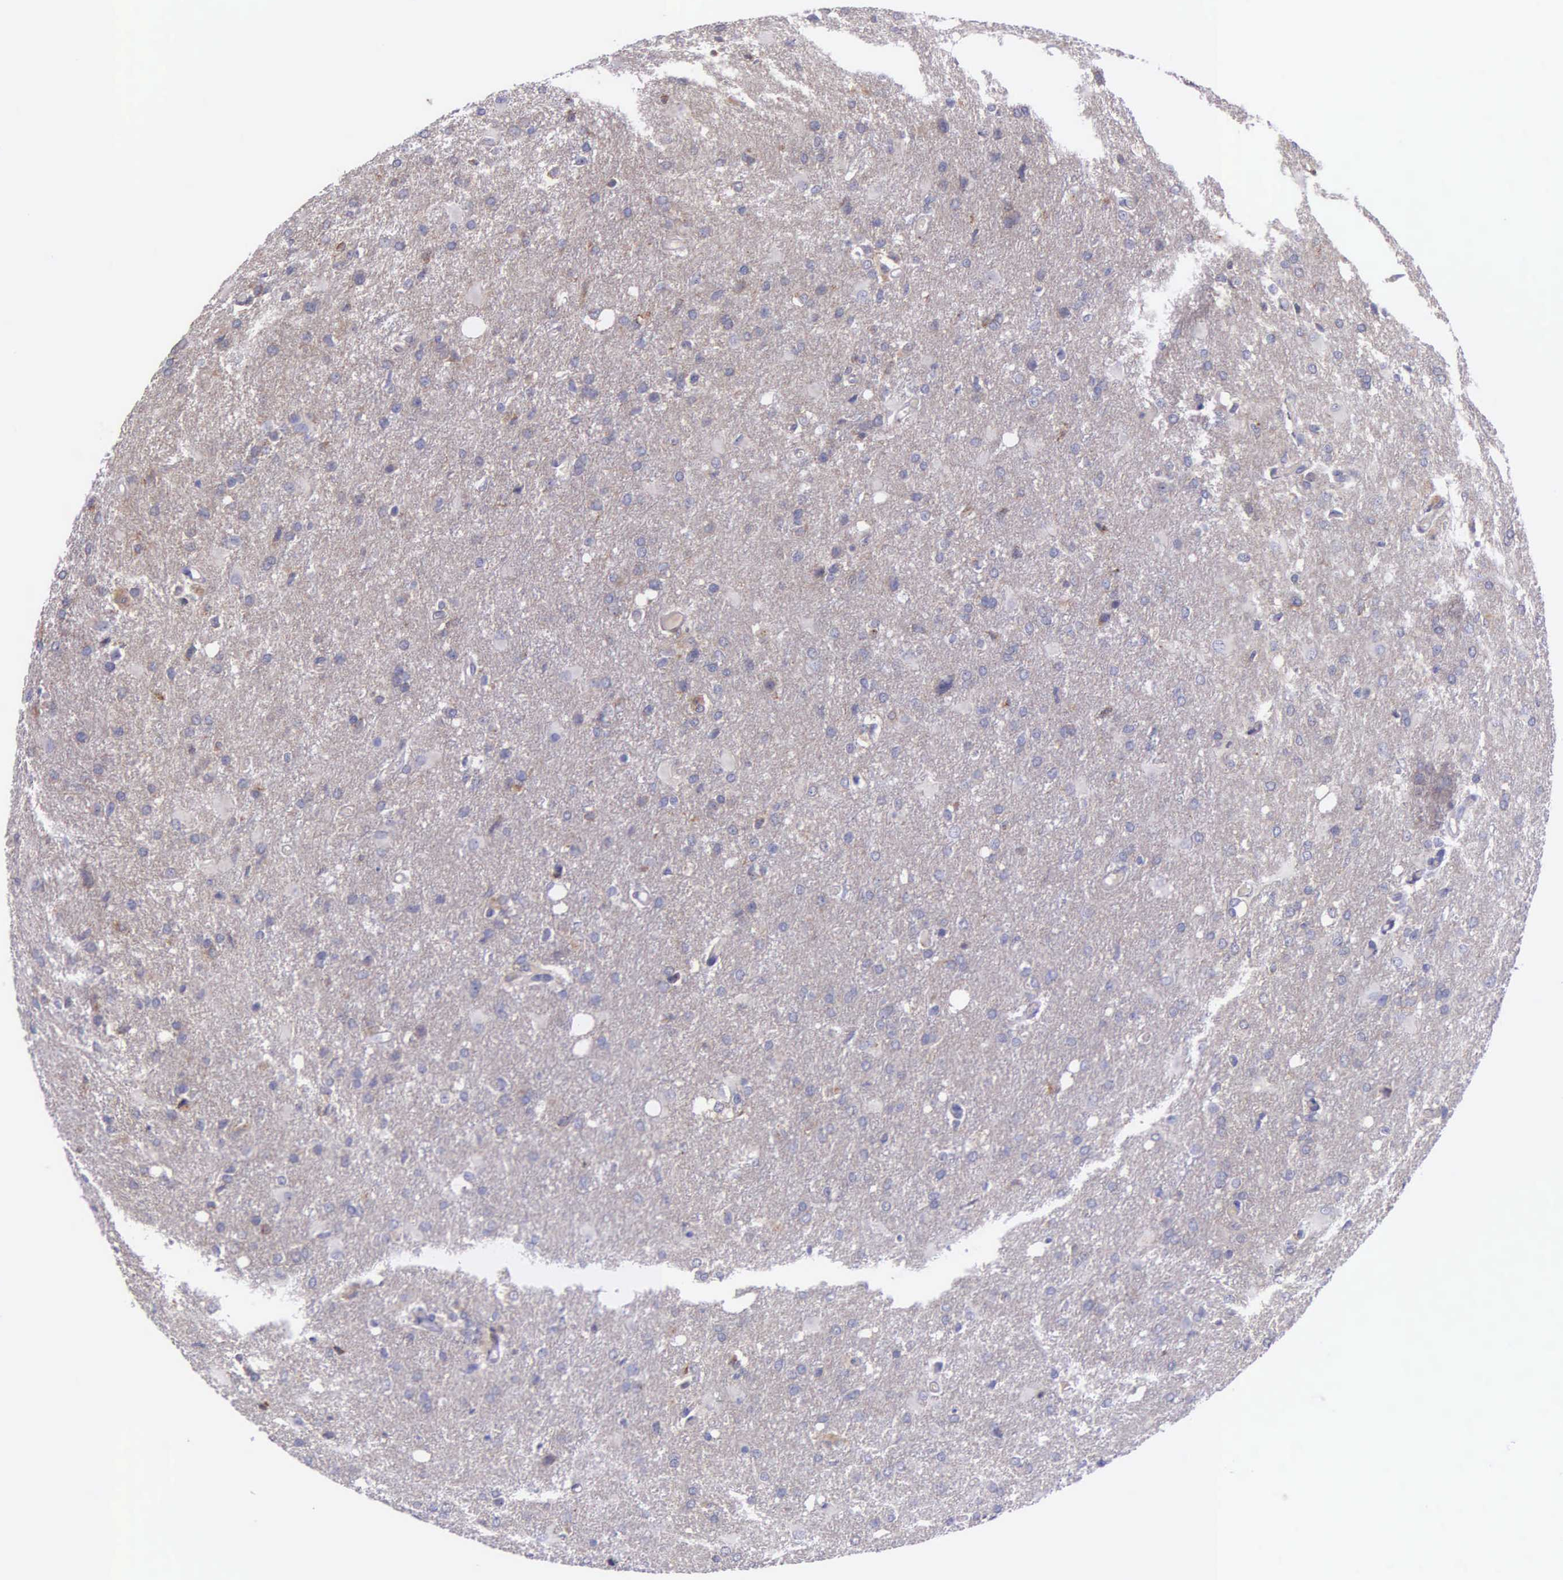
{"staining": {"intensity": "weak", "quantity": "<25%", "location": "cytoplasmic/membranous"}, "tissue": "glioma", "cell_type": "Tumor cells", "image_type": "cancer", "snomed": [{"axis": "morphology", "description": "Glioma, malignant, High grade"}, {"axis": "topography", "description": "Brain"}], "caption": "Tumor cells show no significant protein positivity in glioma. Brightfield microscopy of IHC stained with DAB (3,3'-diaminobenzidine) (brown) and hematoxylin (blue), captured at high magnification.", "gene": "ZC3H12B", "patient": {"sex": "male", "age": 68}}